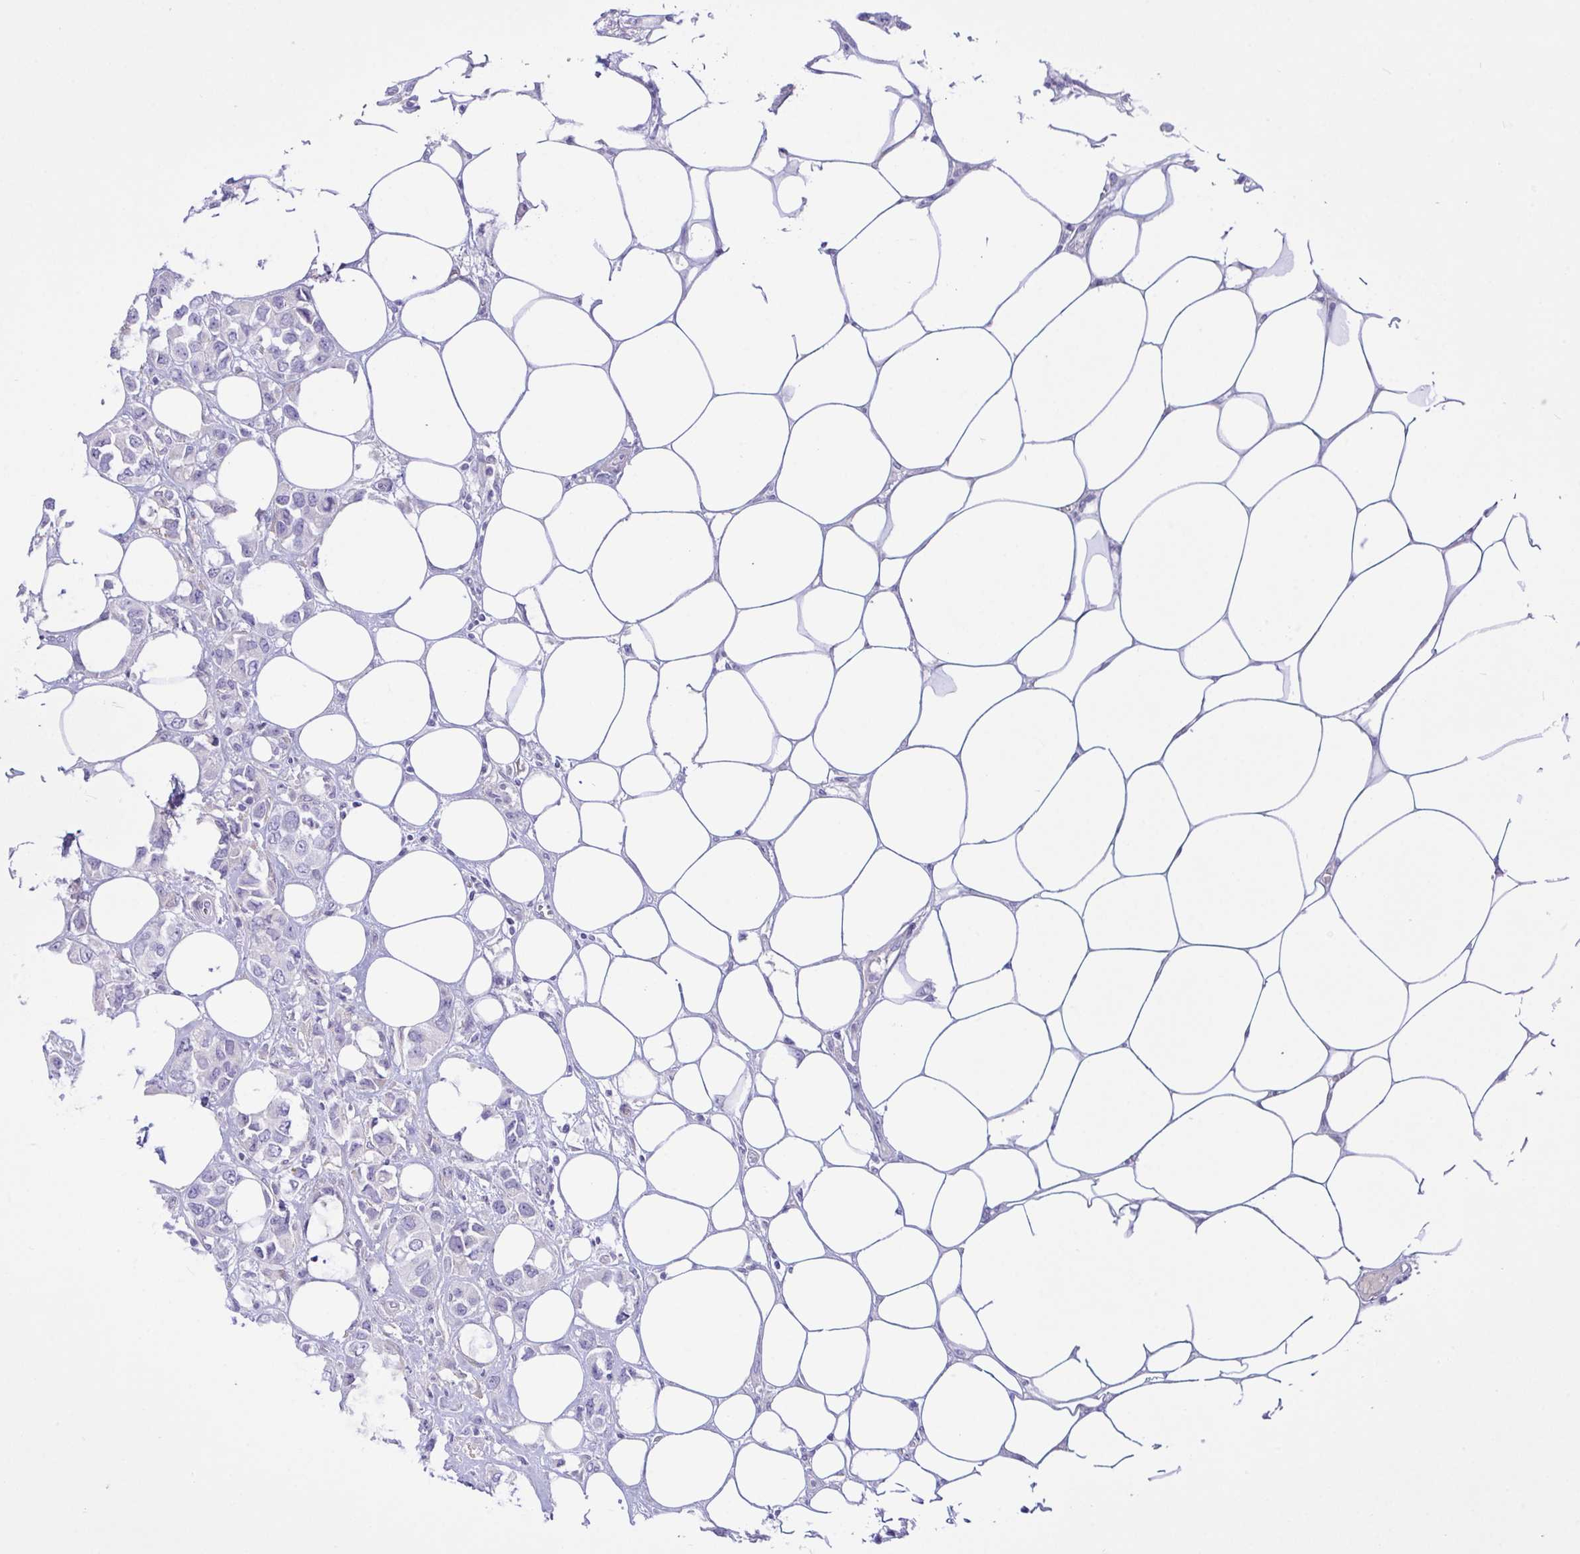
{"staining": {"intensity": "negative", "quantity": "none", "location": "none"}, "tissue": "breast cancer", "cell_type": "Tumor cells", "image_type": "cancer", "snomed": [{"axis": "morphology", "description": "Lobular carcinoma"}, {"axis": "topography", "description": "Breast"}], "caption": "Immunohistochemistry (IHC) image of neoplastic tissue: human lobular carcinoma (breast) stained with DAB shows no significant protein staining in tumor cells.", "gene": "FAM86B1", "patient": {"sex": "female", "age": 91}}